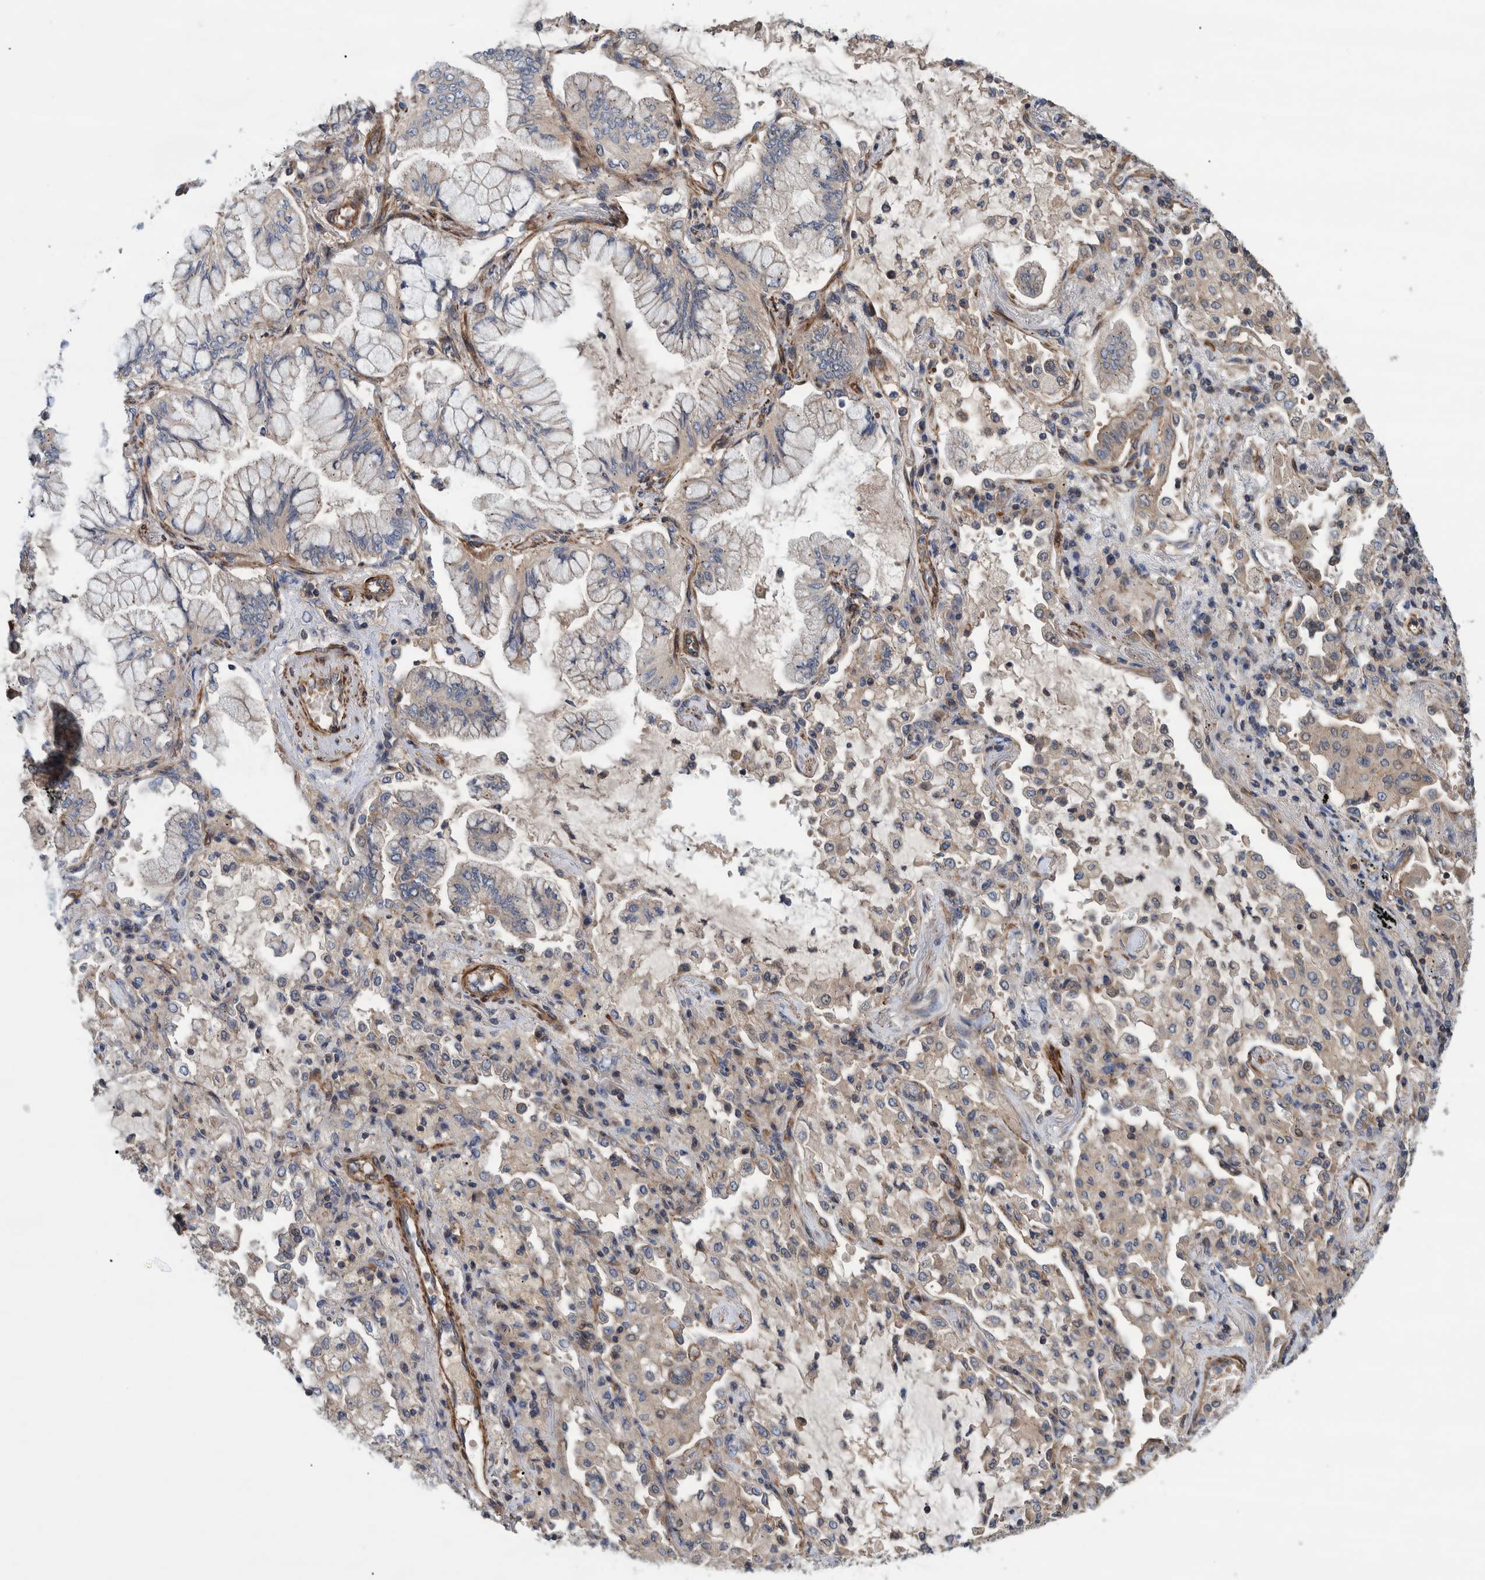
{"staining": {"intensity": "weak", "quantity": ">75%", "location": "cytoplasmic/membranous"}, "tissue": "lung cancer", "cell_type": "Tumor cells", "image_type": "cancer", "snomed": [{"axis": "morphology", "description": "Adenocarcinoma, NOS"}, {"axis": "topography", "description": "Lung"}], "caption": "Immunohistochemical staining of human lung cancer (adenocarcinoma) shows low levels of weak cytoplasmic/membranous staining in about >75% of tumor cells.", "gene": "GRPEL2", "patient": {"sex": "female", "age": 70}}